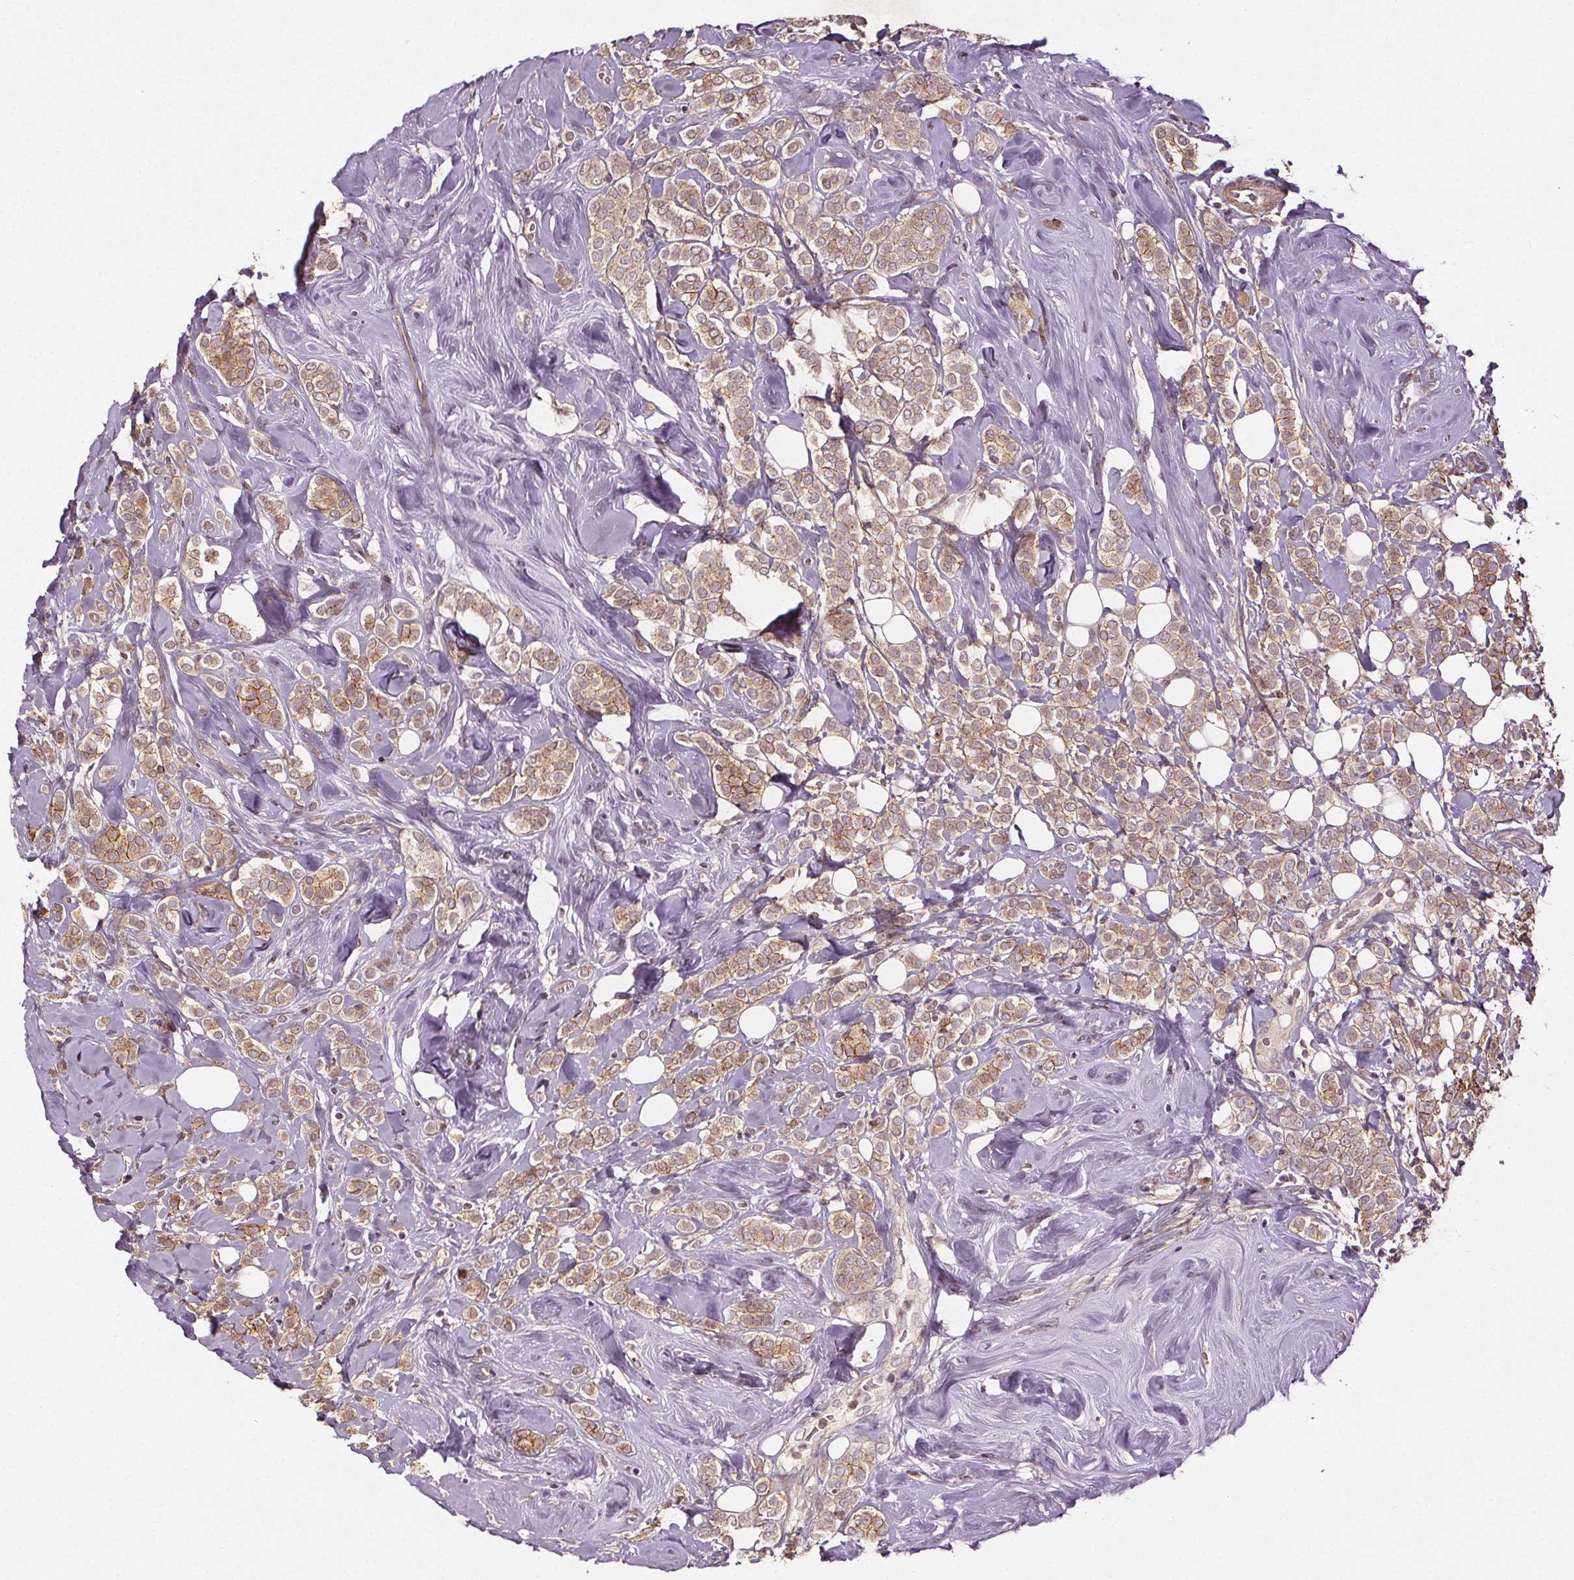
{"staining": {"intensity": "moderate", "quantity": ">75%", "location": "cytoplasmic/membranous"}, "tissue": "breast cancer", "cell_type": "Tumor cells", "image_type": "cancer", "snomed": [{"axis": "morphology", "description": "Lobular carcinoma"}, {"axis": "topography", "description": "Breast"}], "caption": "The histopathology image shows immunohistochemical staining of breast cancer (lobular carcinoma). There is moderate cytoplasmic/membranous expression is appreciated in approximately >75% of tumor cells.", "gene": "EPHB3", "patient": {"sex": "female", "age": 49}}